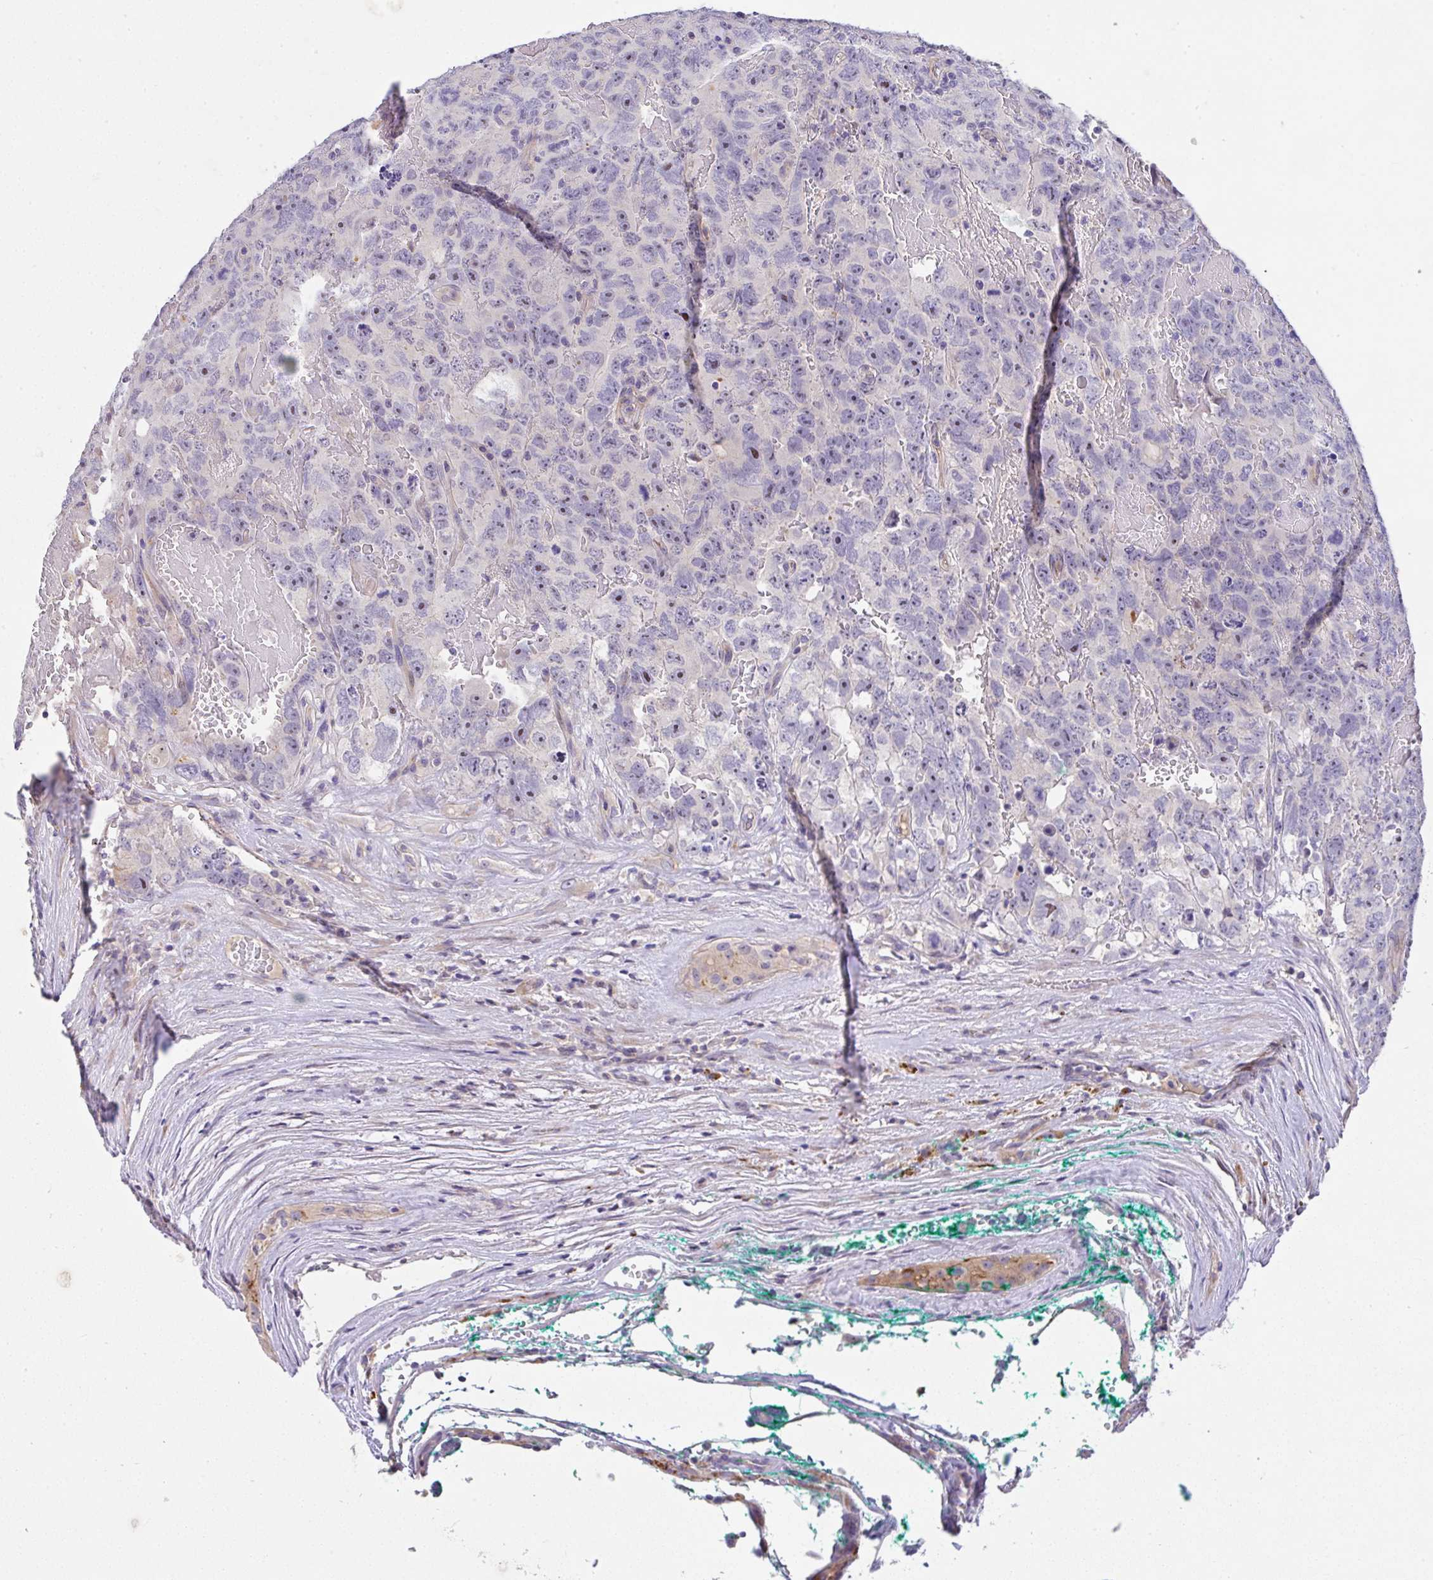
{"staining": {"intensity": "negative", "quantity": "none", "location": "none"}, "tissue": "testis cancer", "cell_type": "Tumor cells", "image_type": "cancer", "snomed": [{"axis": "morphology", "description": "Carcinoma, Embryonal, NOS"}, {"axis": "topography", "description": "Testis"}], "caption": "Human testis cancer (embryonal carcinoma) stained for a protein using immunohistochemistry (IHC) demonstrates no expression in tumor cells.", "gene": "EPN3", "patient": {"sex": "male", "age": 45}}